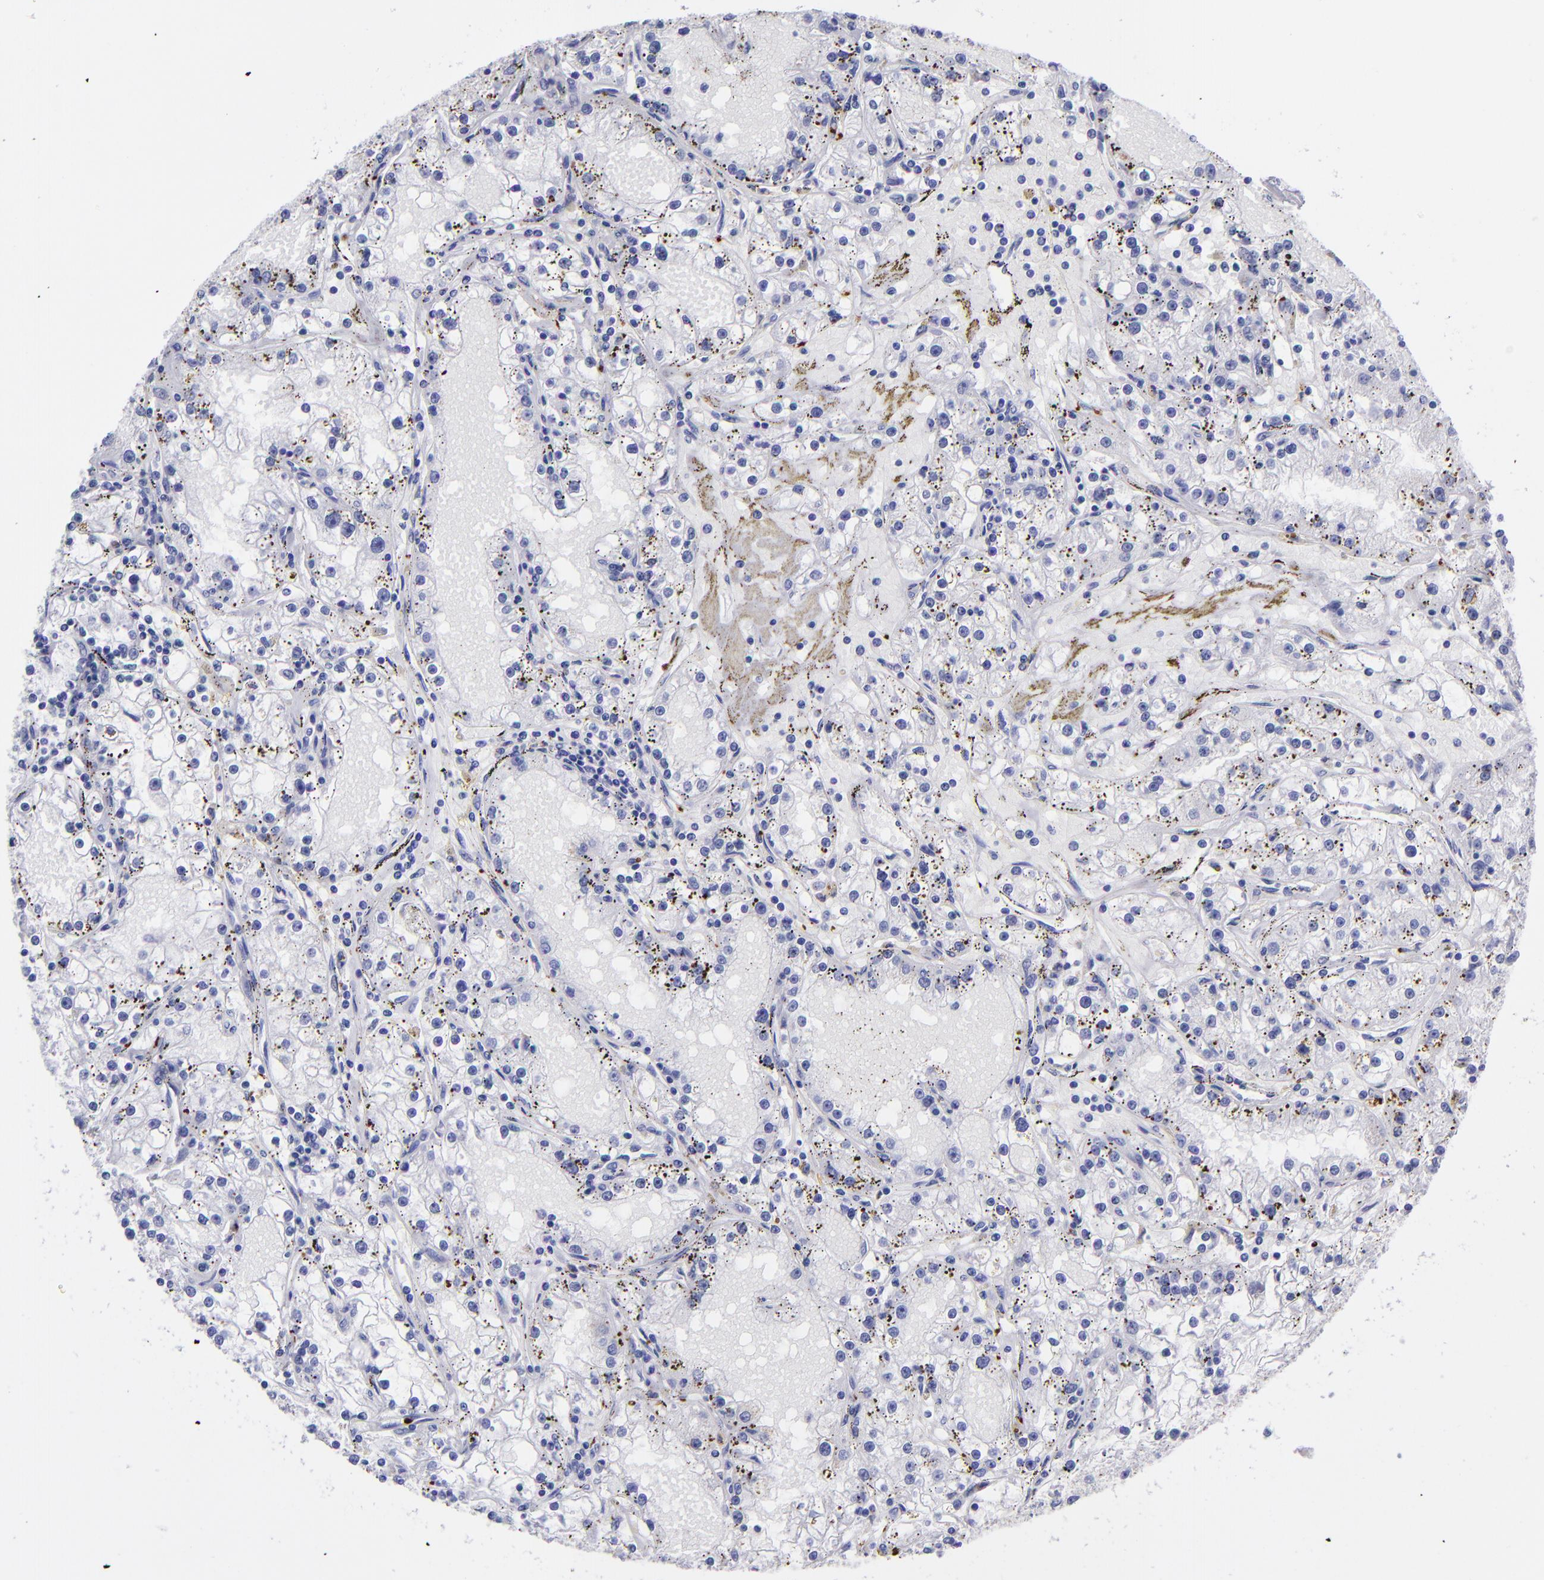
{"staining": {"intensity": "negative", "quantity": "none", "location": "none"}, "tissue": "renal cancer", "cell_type": "Tumor cells", "image_type": "cancer", "snomed": [{"axis": "morphology", "description": "Adenocarcinoma, NOS"}, {"axis": "topography", "description": "Kidney"}], "caption": "An immunohistochemistry image of adenocarcinoma (renal) is shown. There is no staining in tumor cells of adenocarcinoma (renal).", "gene": "EFCAB13", "patient": {"sex": "male", "age": 56}}